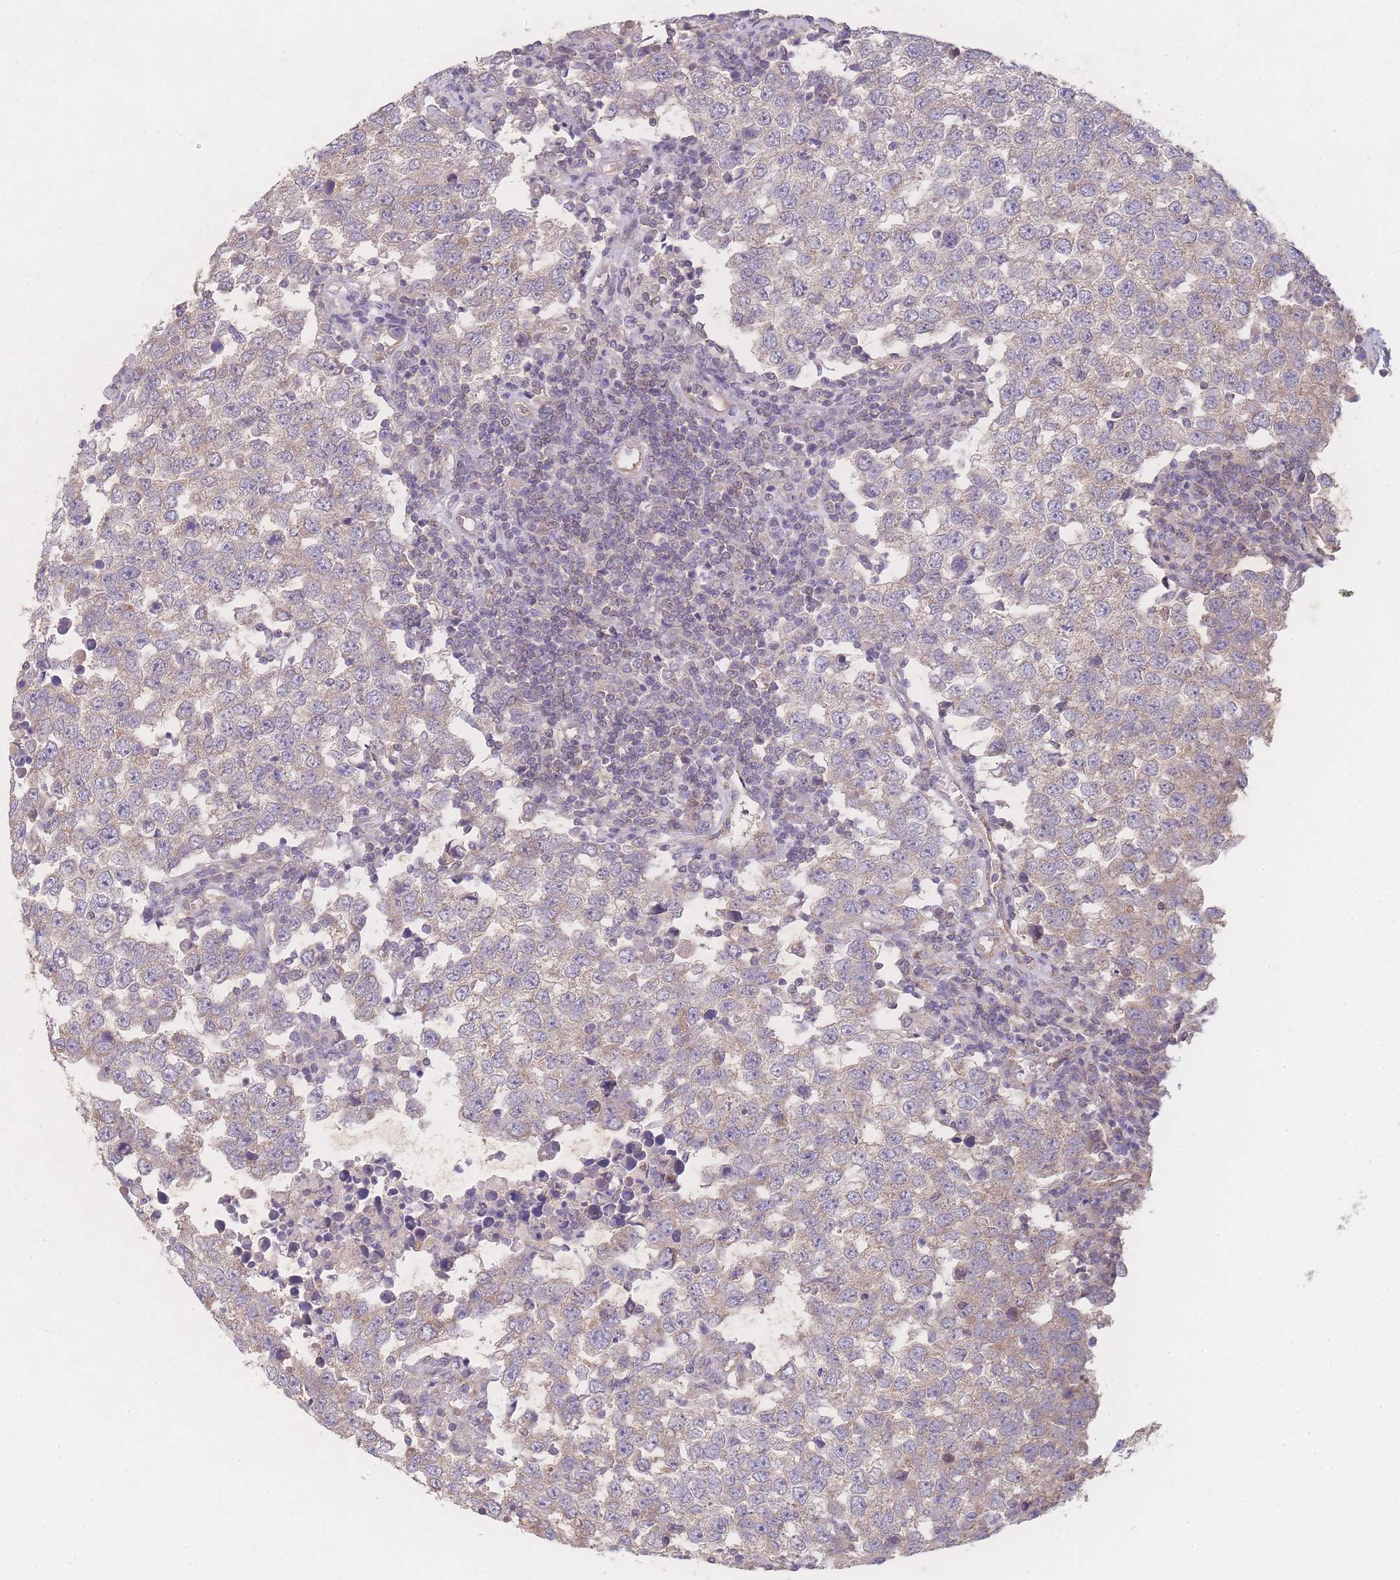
{"staining": {"intensity": "weak", "quantity": "<25%", "location": "cytoplasmic/membranous"}, "tissue": "testis cancer", "cell_type": "Tumor cells", "image_type": "cancer", "snomed": [{"axis": "morphology", "description": "Seminoma, NOS"}, {"axis": "morphology", "description": "Carcinoma, Embryonal, NOS"}, {"axis": "topography", "description": "Testis"}], "caption": "Immunohistochemistry (IHC) of human testis embryonal carcinoma exhibits no positivity in tumor cells. (DAB (3,3'-diaminobenzidine) IHC, high magnification).", "gene": "GIPR", "patient": {"sex": "male", "age": 28}}